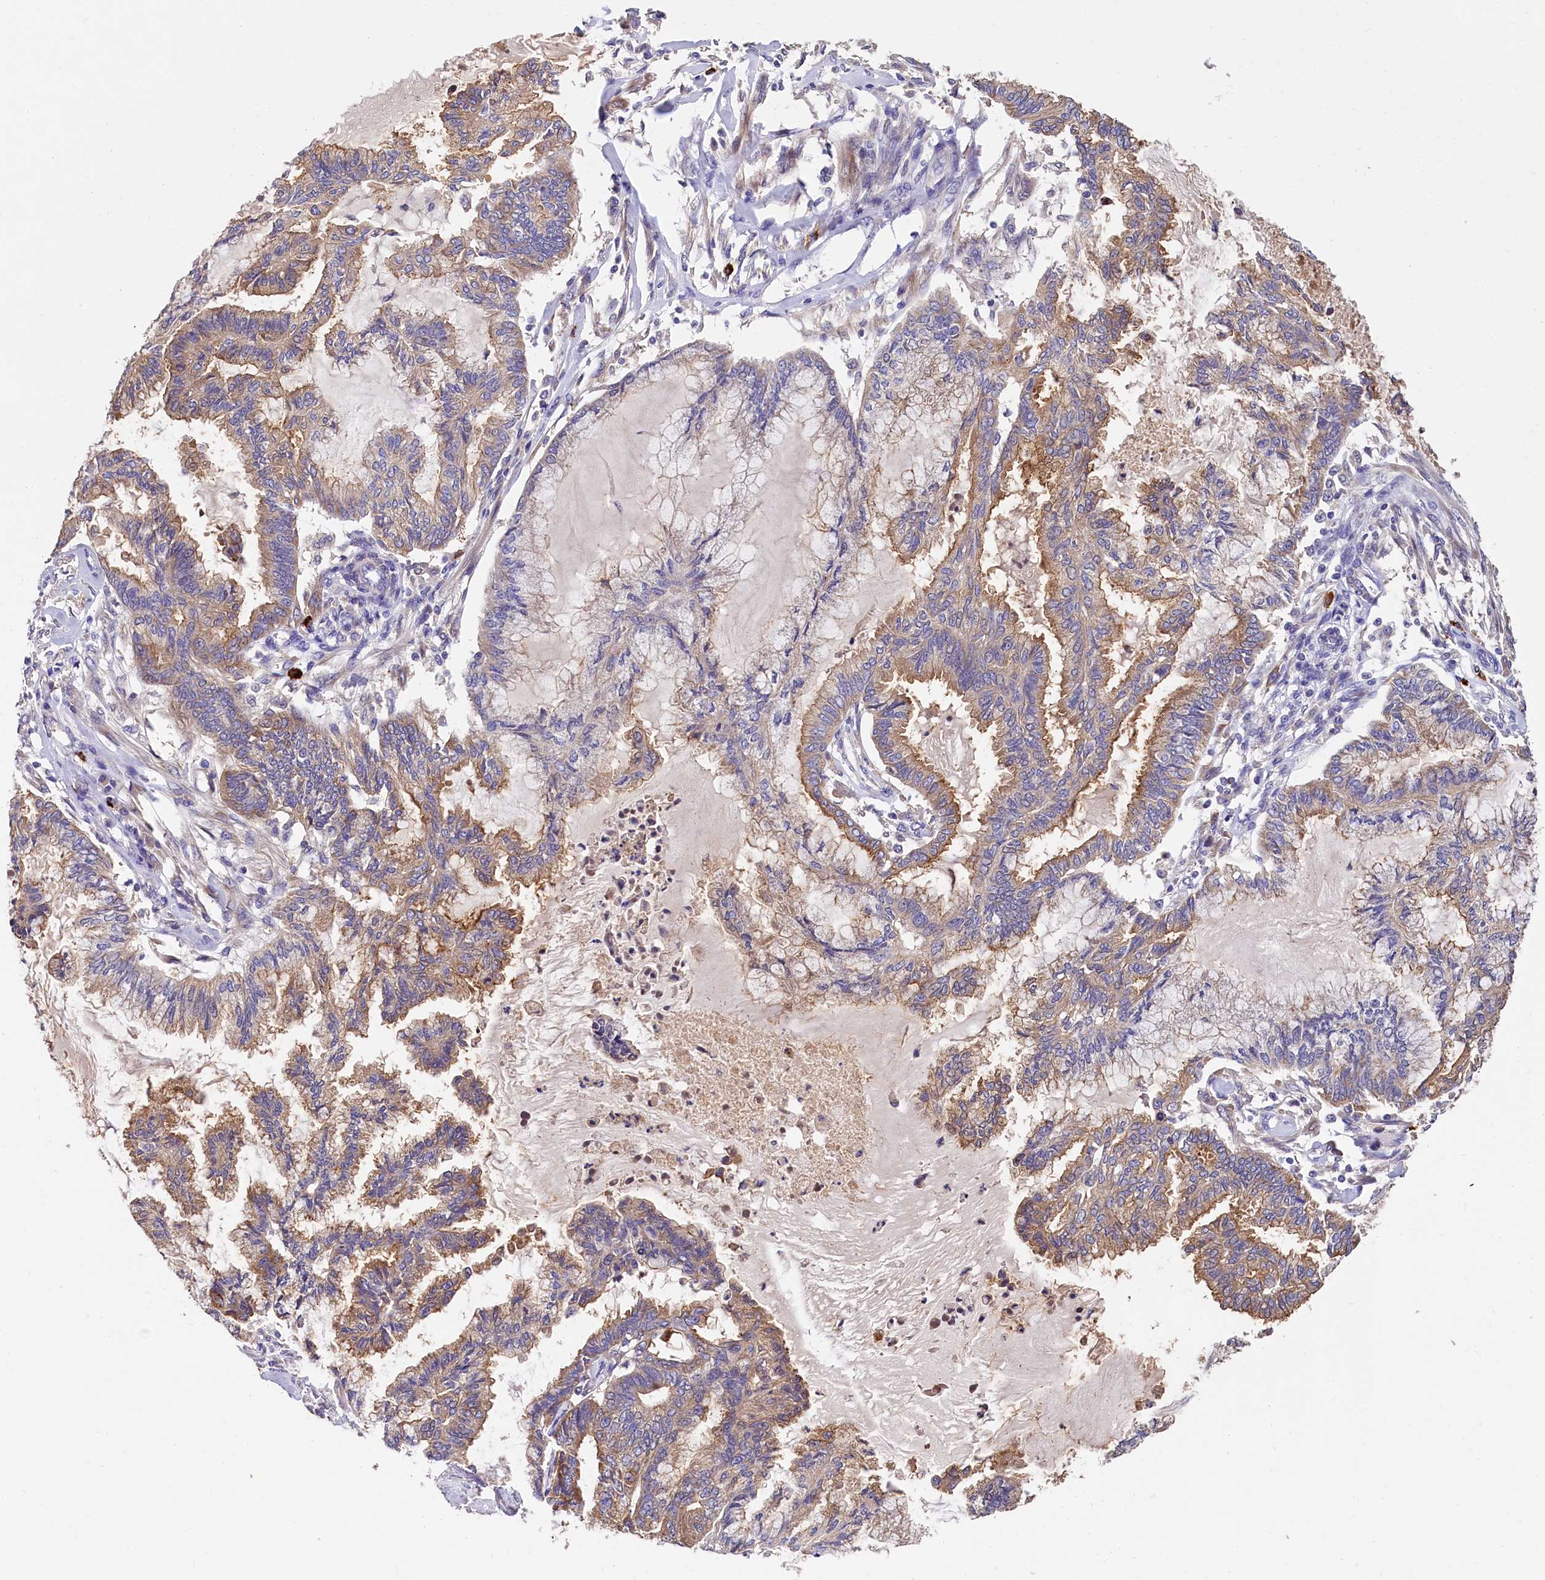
{"staining": {"intensity": "weak", "quantity": "25%-75%", "location": "cytoplasmic/membranous"}, "tissue": "endometrial cancer", "cell_type": "Tumor cells", "image_type": "cancer", "snomed": [{"axis": "morphology", "description": "Adenocarcinoma, NOS"}, {"axis": "topography", "description": "Endometrium"}], "caption": "Weak cytoplasmic/membranous protein expression is present in approximately 25%-75% of tumor cells in adenocarcinoma (endometrial).", "gene": "EPS8L2", "patient": {"sex": "female", "age": 86}}